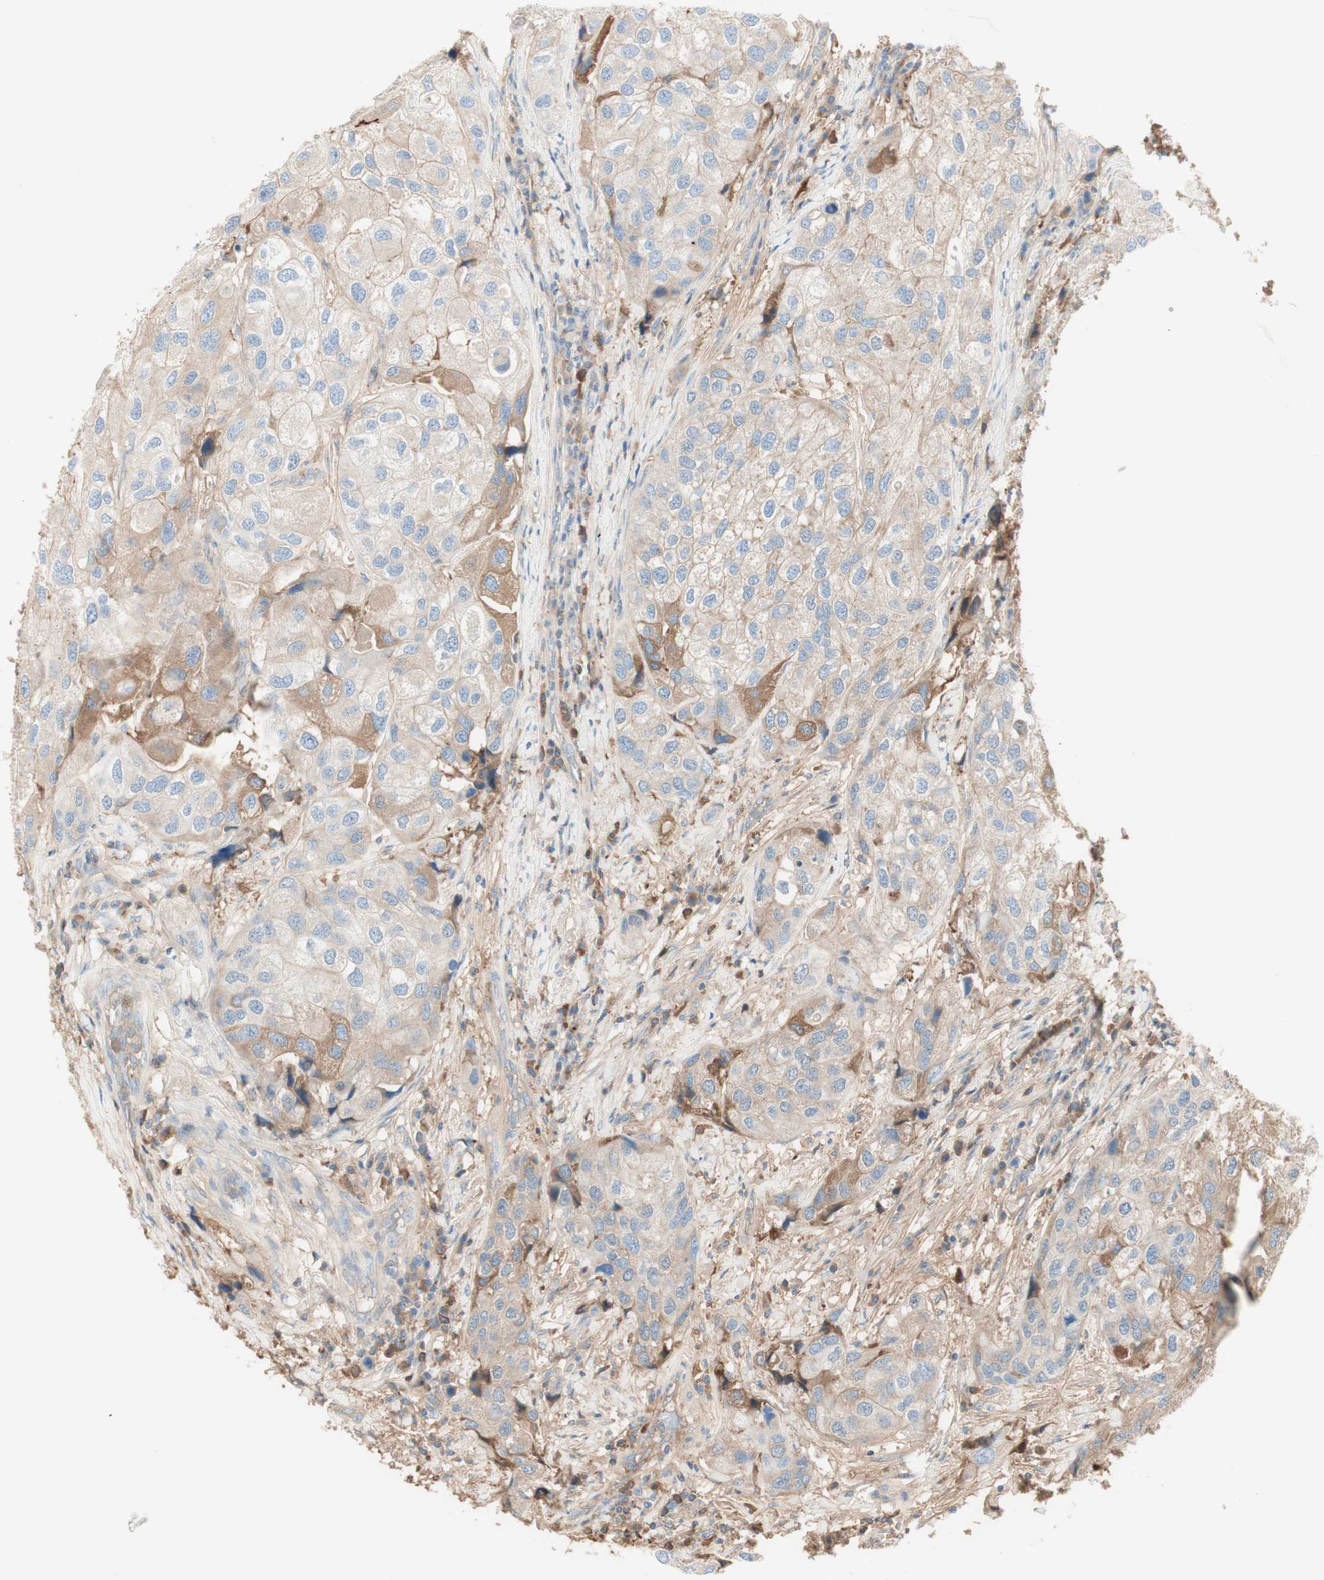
{"staining": {"intensity": "moderate", "quantity": "<25%", "location": "cytoplasmic/membranous"}, "tissue": "urothelial cancer", "cell_type": "Tumor cells", "image_type": "cancer", "snomed": [{"axis": "morphology", "description": "Urothelial carcinoma, High grade"}, {"axis": "topography", "description": "Urinary bladder"}], "caption": "IHC histopathology image of neoplastic tissue: human urothelial cancer stained using immunohistochemistry exhibits low levels of moderate protein expression localized specifically in the cytoplasmic/membranous of tumor cells, appearing as a cytoplasmic/membranous brown color.", "gene": "KNG1", "patient": {"sex": "female", "age": 64}}